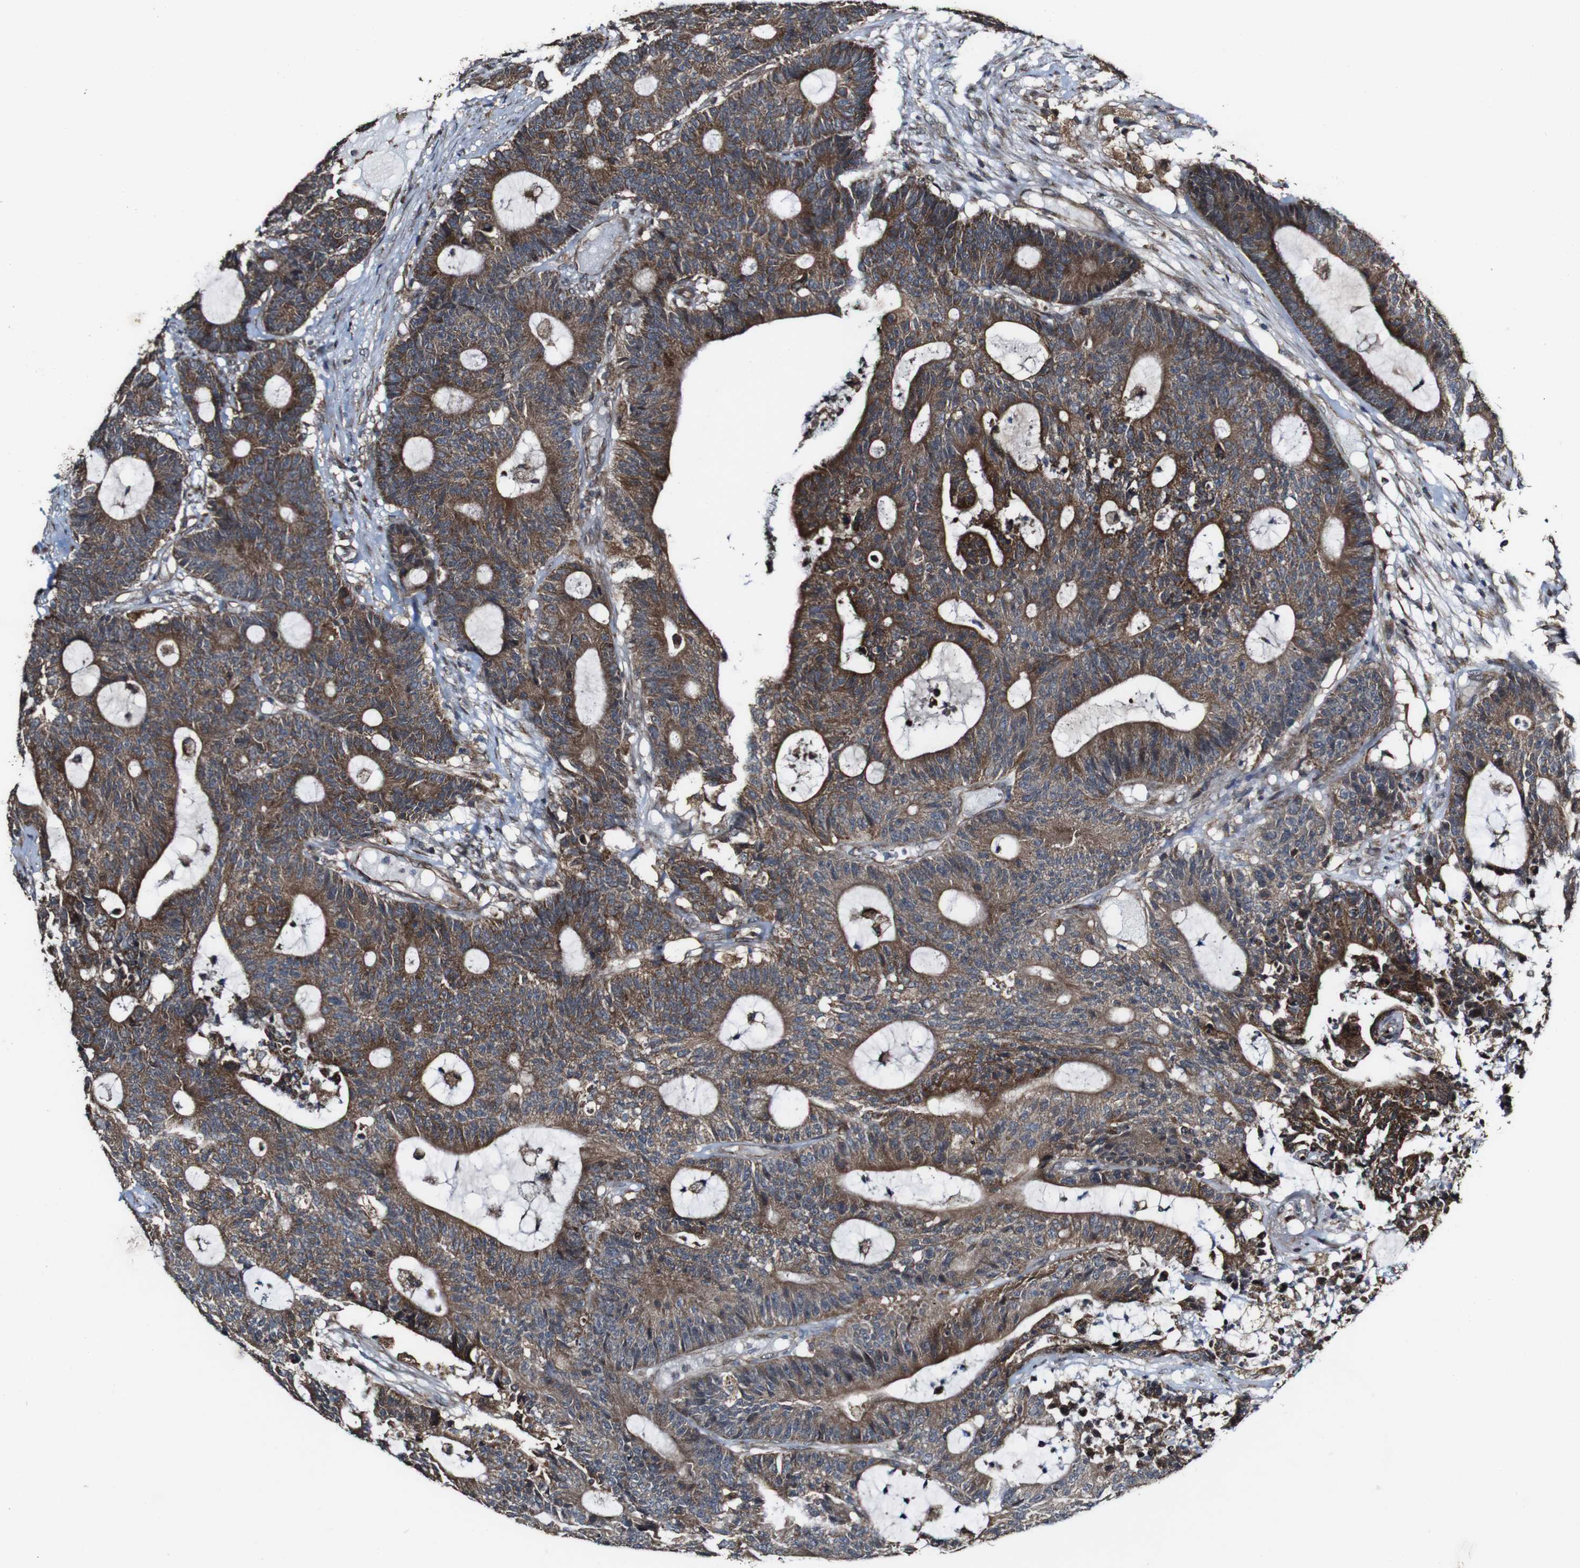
{"staining": {"intensity": "strong", "quantity": "25%-75%", "location": "cytoplasmic/membranous"}, "tissue": "colorectal cancer", "cell_type": "Tumor cells", "image_type": "cancer", "snomed": [{"axis": "morphology", "description": "Adenocarcinoma, NOS"}, {"axis": "topography", "description": "Colon"}], "caption": "Immunohistochemical staining of human colorectal cancer (adenocarcinoma) reveals high levels of strong cytoplasmic/membranous protein expression in about 25%-75% of tumor cells.", "gene": "BTN3A3", "patient": {"sex": "female", "age": 84}}